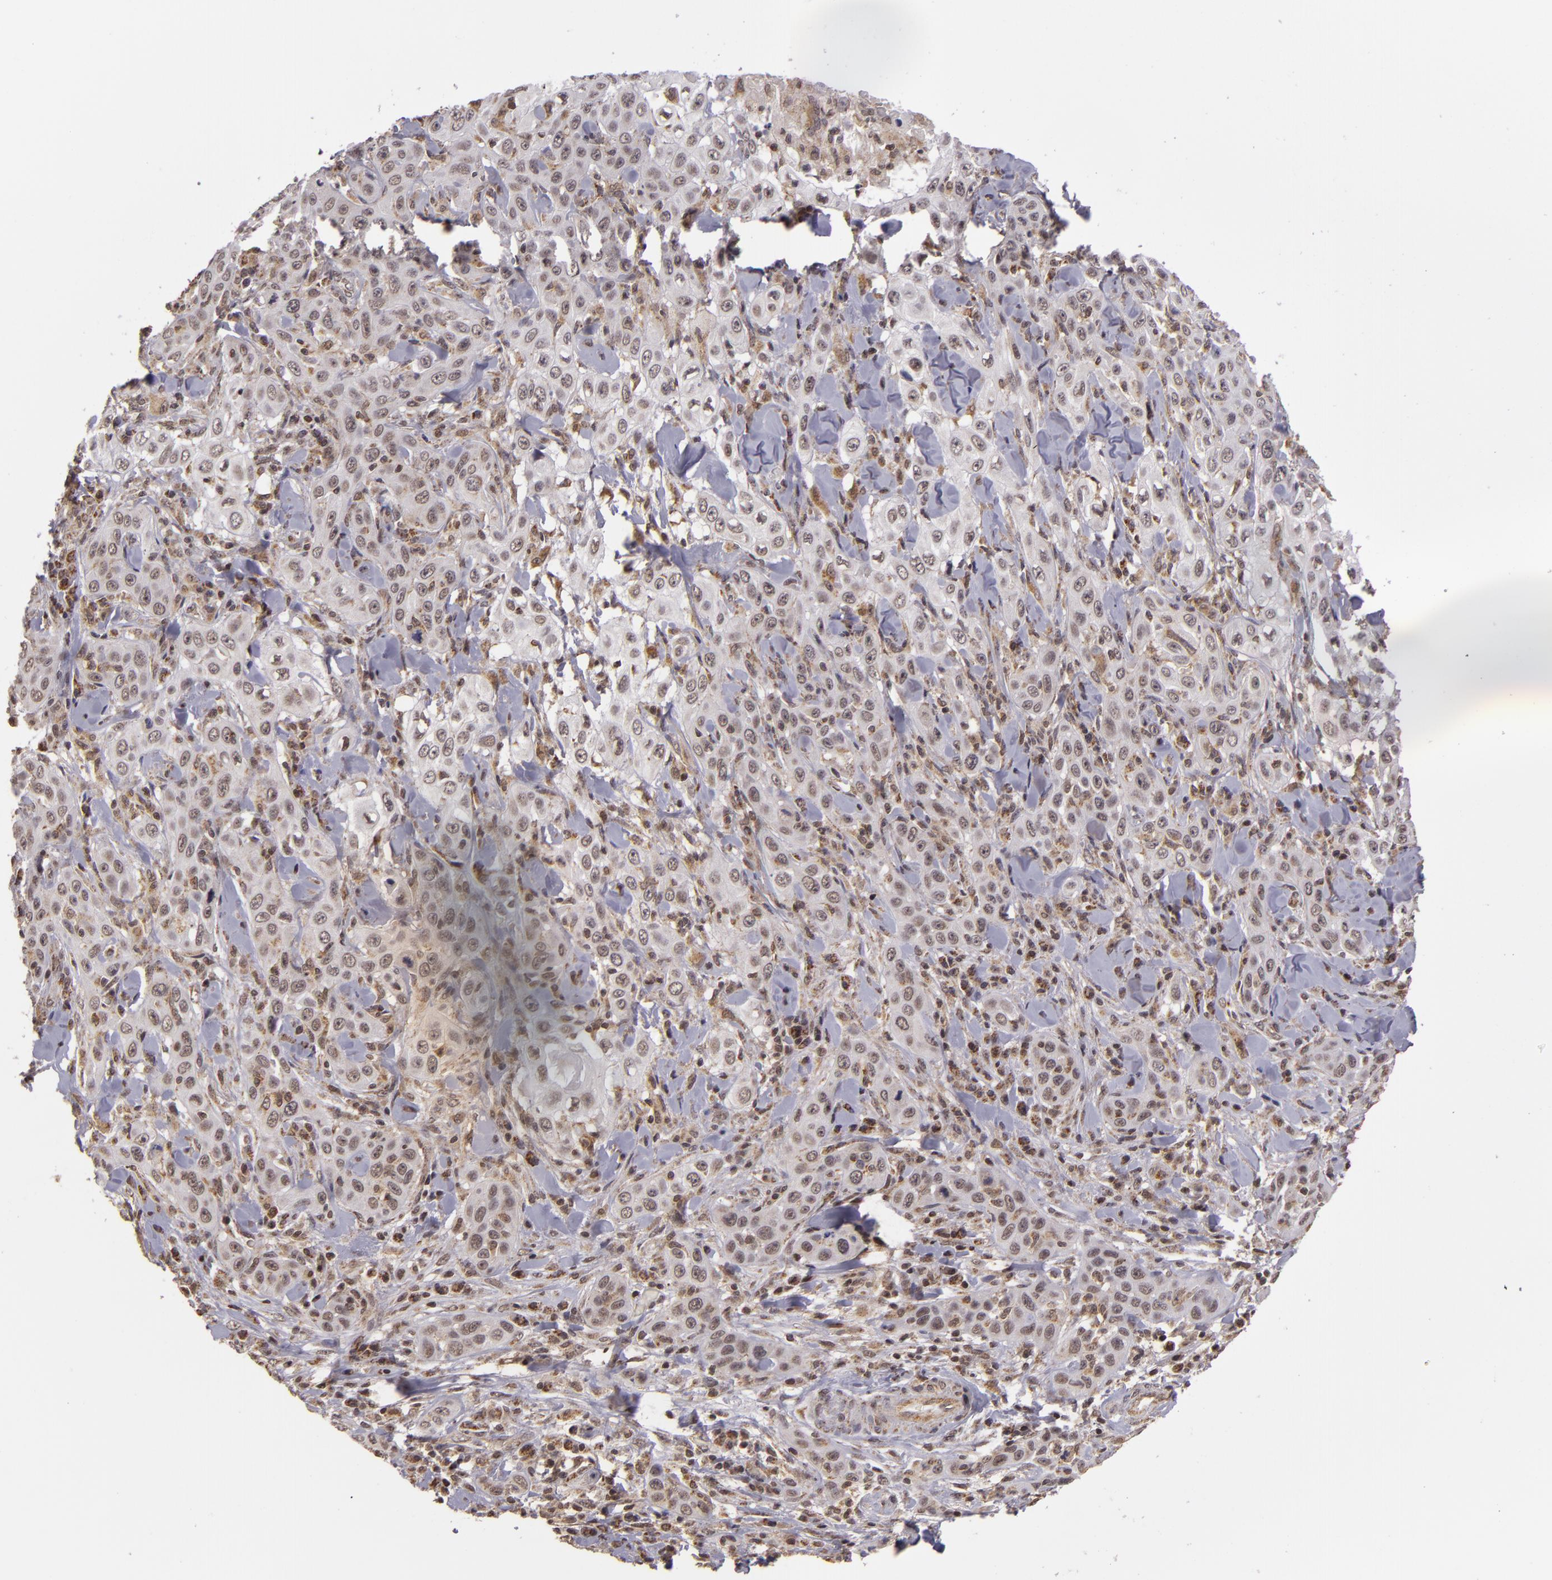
{"staining": {"intensity": "weak", "quantity": "25%-75%", "location": "nuclear"}, "tissue": "skin cancer", "cell_type": "Tumor cells", "image_type": "cancer", "snomed": [{"axis": "morphology", "description": "Squamous cell carcinoma, NOS"}, {"axis": "topography", "description": "Skin"}], "caption": "A brown stain highlights weak nuclear positivity of a protein in human skin squamous cell carcinoma tumor cells.", "gene": "MXD1", "patient": {"sex": "male", "age": 84}}